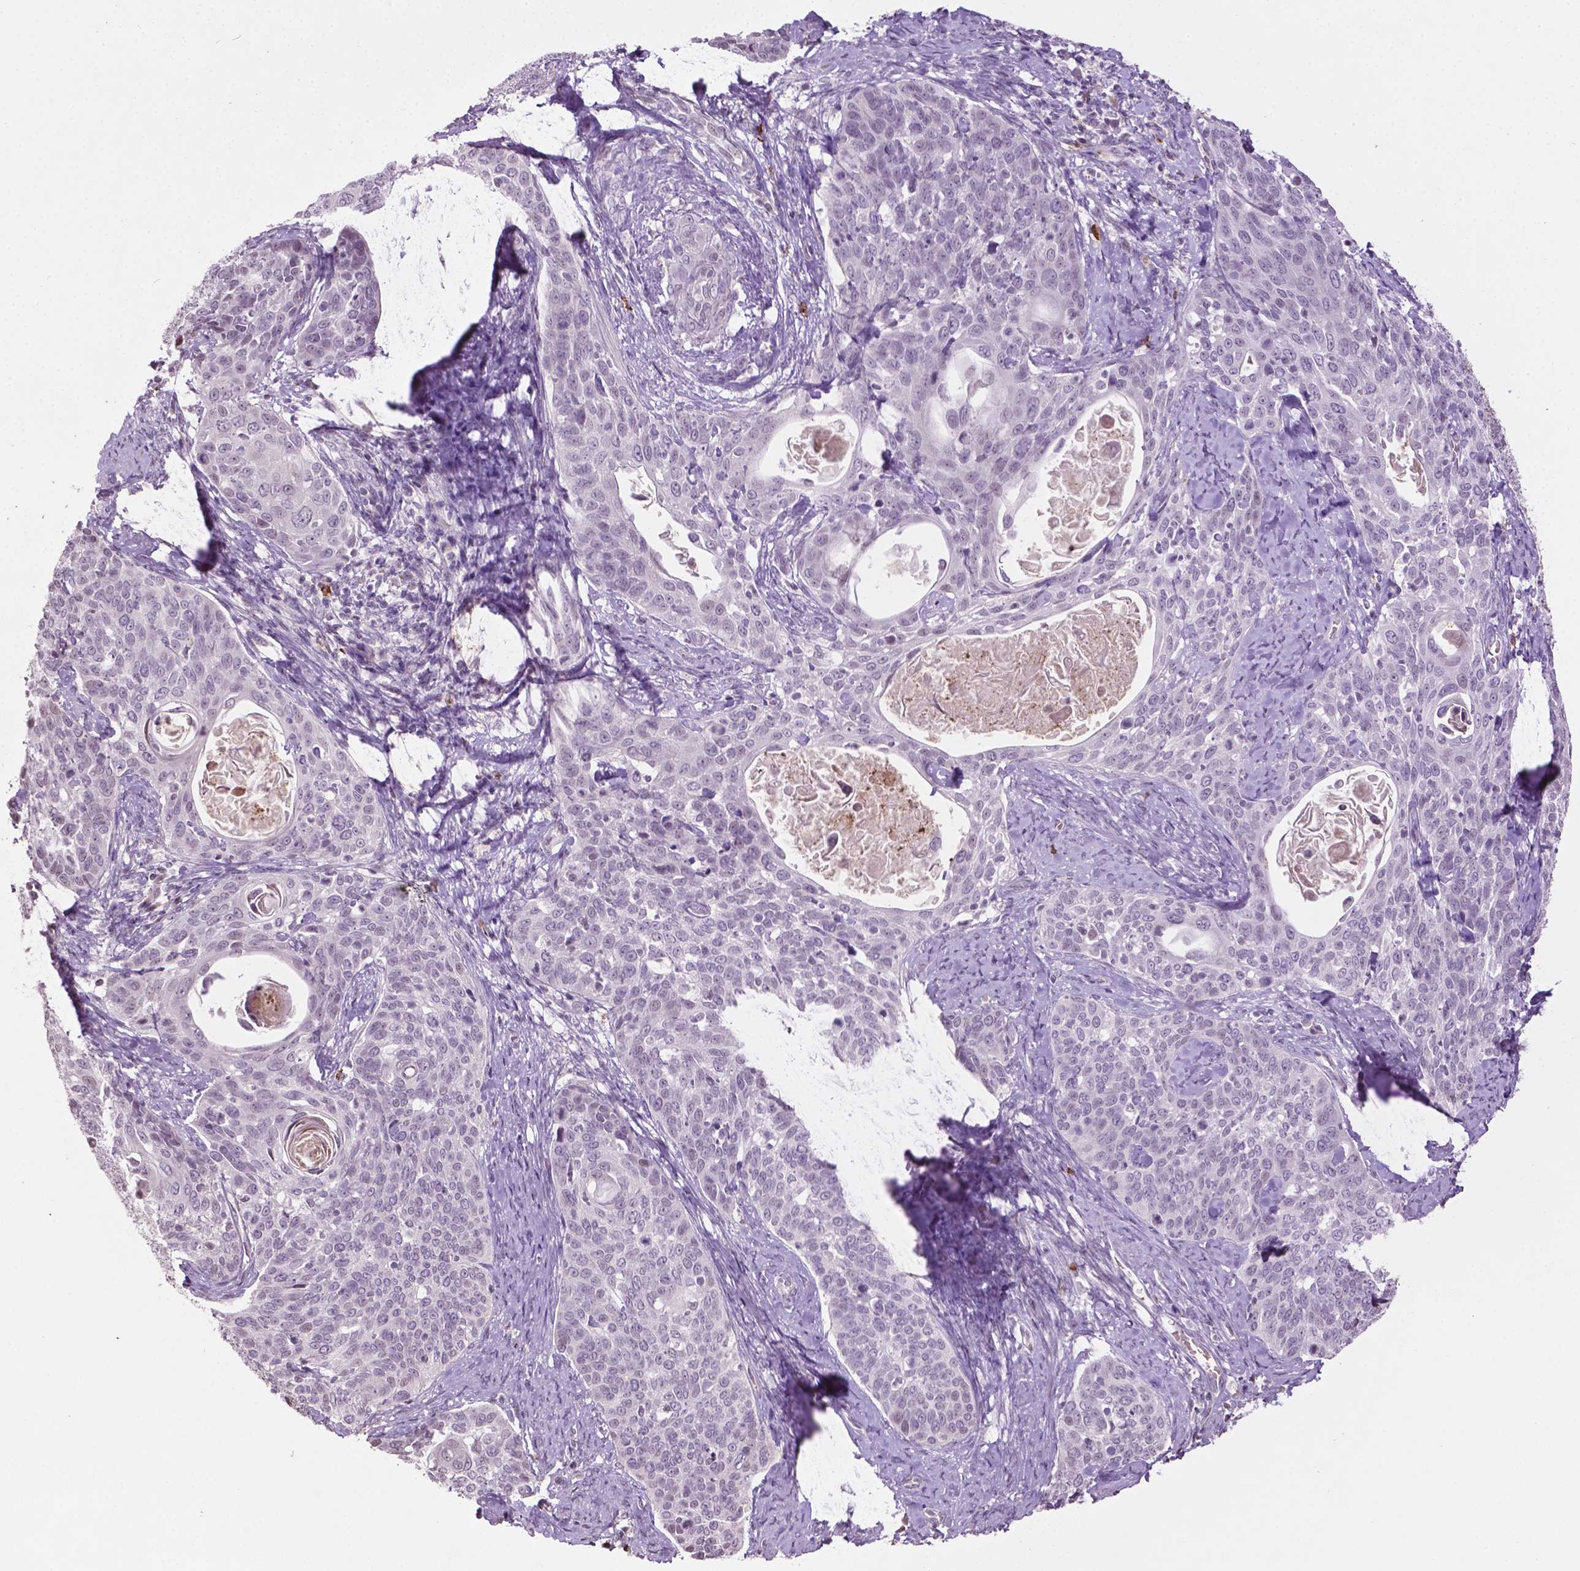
{"staining": {"intensity": "negative", "quantity": "none", "location": "none"}, "tissue": "cervical cancer", "cell_type": "Tumor cells", "image_type": "cancer", "snomed": [{"axis": "morphology", "description": "Squamous cell carcinoma, NOS"}, {"axis": "topography", "description": "Cervix"}], "caption": "This photomicrograph is of cervical squamous cell carcinoma stained with IHC to label a protein in brown with the nuclei are counter-stained blue. There is no staining in tumor cells. (Brightfield microscopy of DAB (3,3'-diaminobenzidine) IHC at high magnification).", "gene": "NTNG2", "patient": {"sex": "female", "age": 69}}